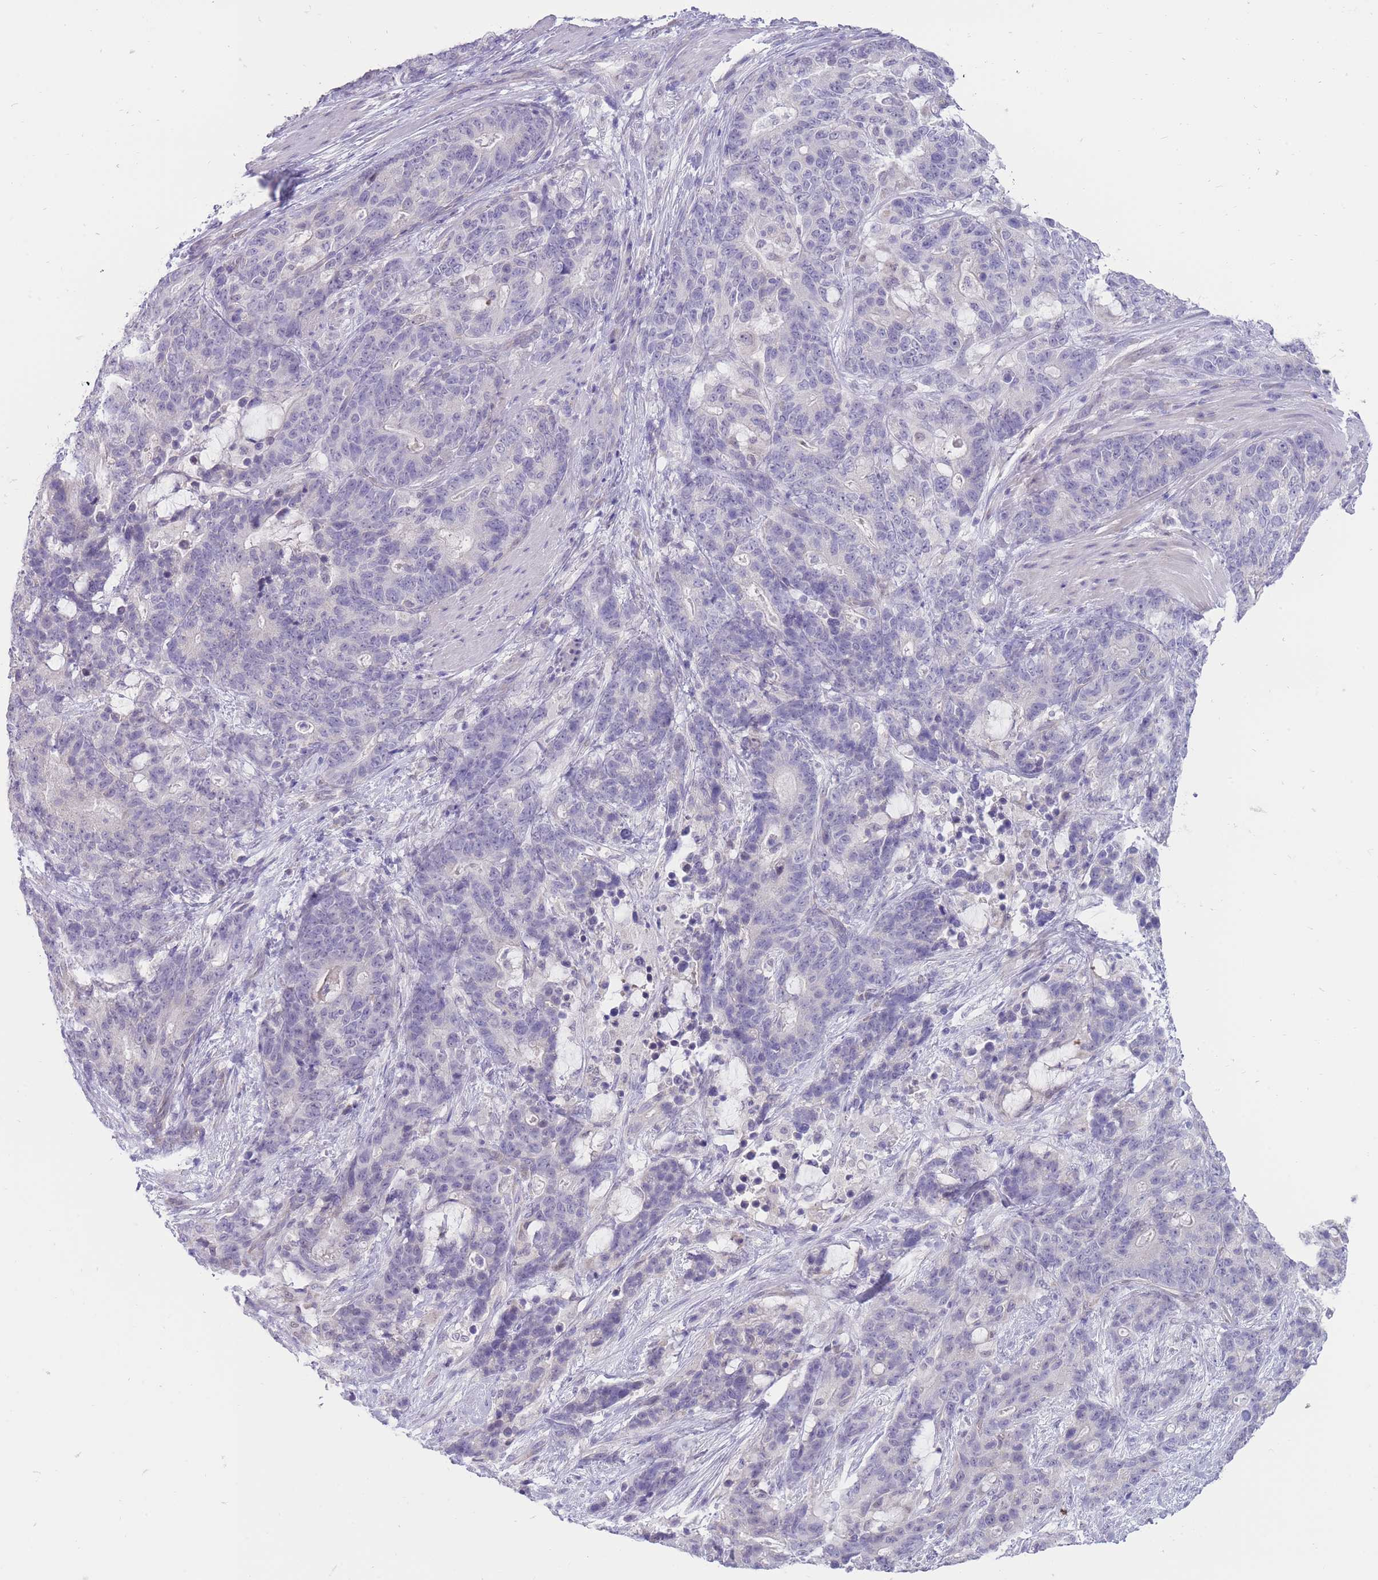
{"staining": {"intensity": "negative", "quantity": "none", "location": "none"}, "tissue": "stomach cancer", "cell_type": "Tumor cells", "image_type": "cancer", "snomed": [{"axis": "morphology", "description": "Normal tissue, NOS"}, {"axis": "morphology", "description": "Adenocarcinoma, NOS"}, {"axis": "topography", "description": "Stomach"}], "caption": "Protein analysis of stomach cancer (adenocarcinoma) shows no significant staining in tumor cells.", "gene": "ERICH4", "patient": {"sex": "female", "age": 64}}